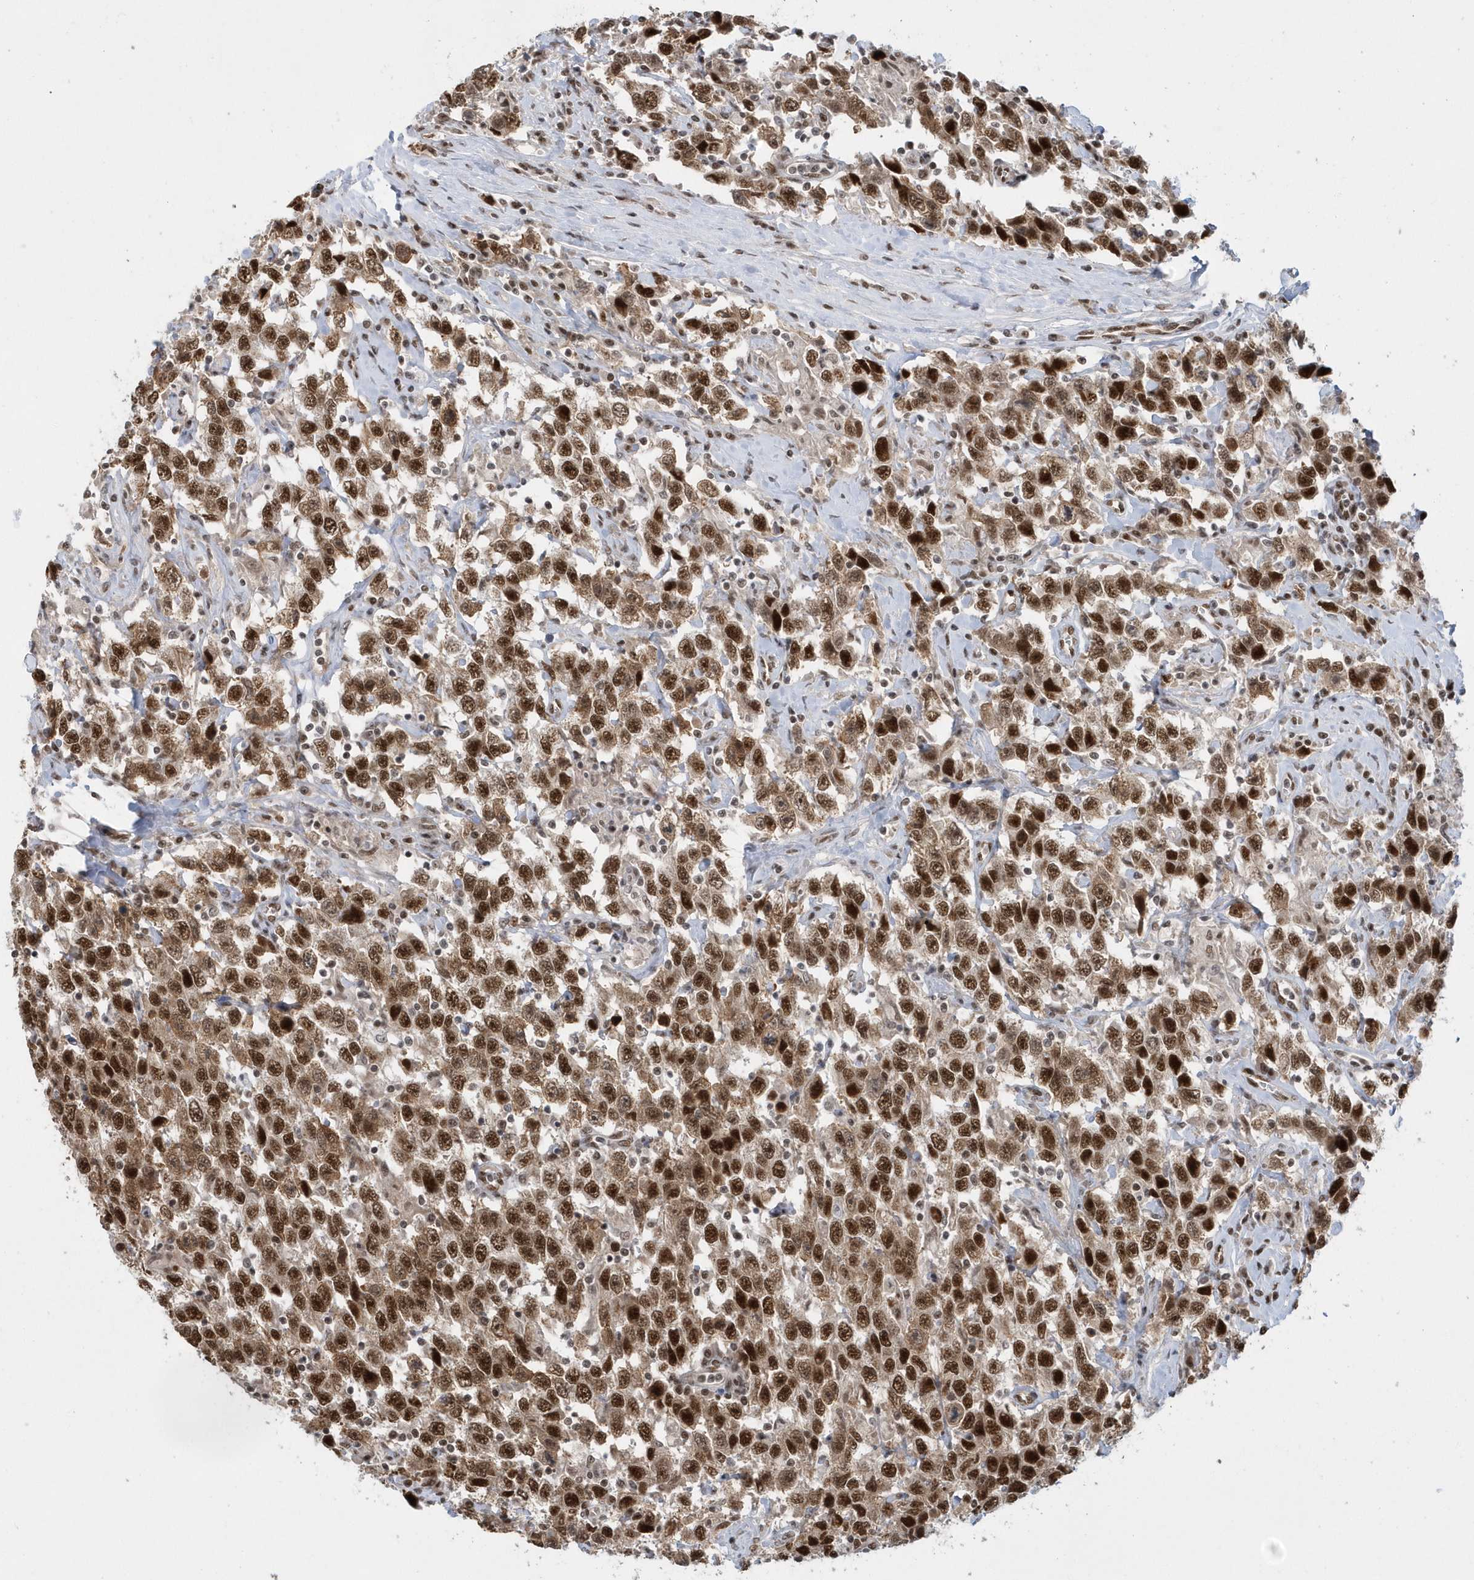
{"staining": {"intensity": "strong", "quantity": ">75%", "location": "cytoplasmic/membranous,nuclear"}, "tissue": "testis cancer", "cell_type": "Tumor cells", "image_type": "cancer", "snomed": [{"axis": "morphology", "description": "Seminoma, NOS"}, {"axis": "topography", "description": "Testis"}], "caption": "A micrograph of human testis cancer stained for a protein exhibits strong cytoplasmic/membranous and nuclear brown staining in tumor cells.", "gene": "SEPHS1", "patient": {"sex": "male", "age": 41}}